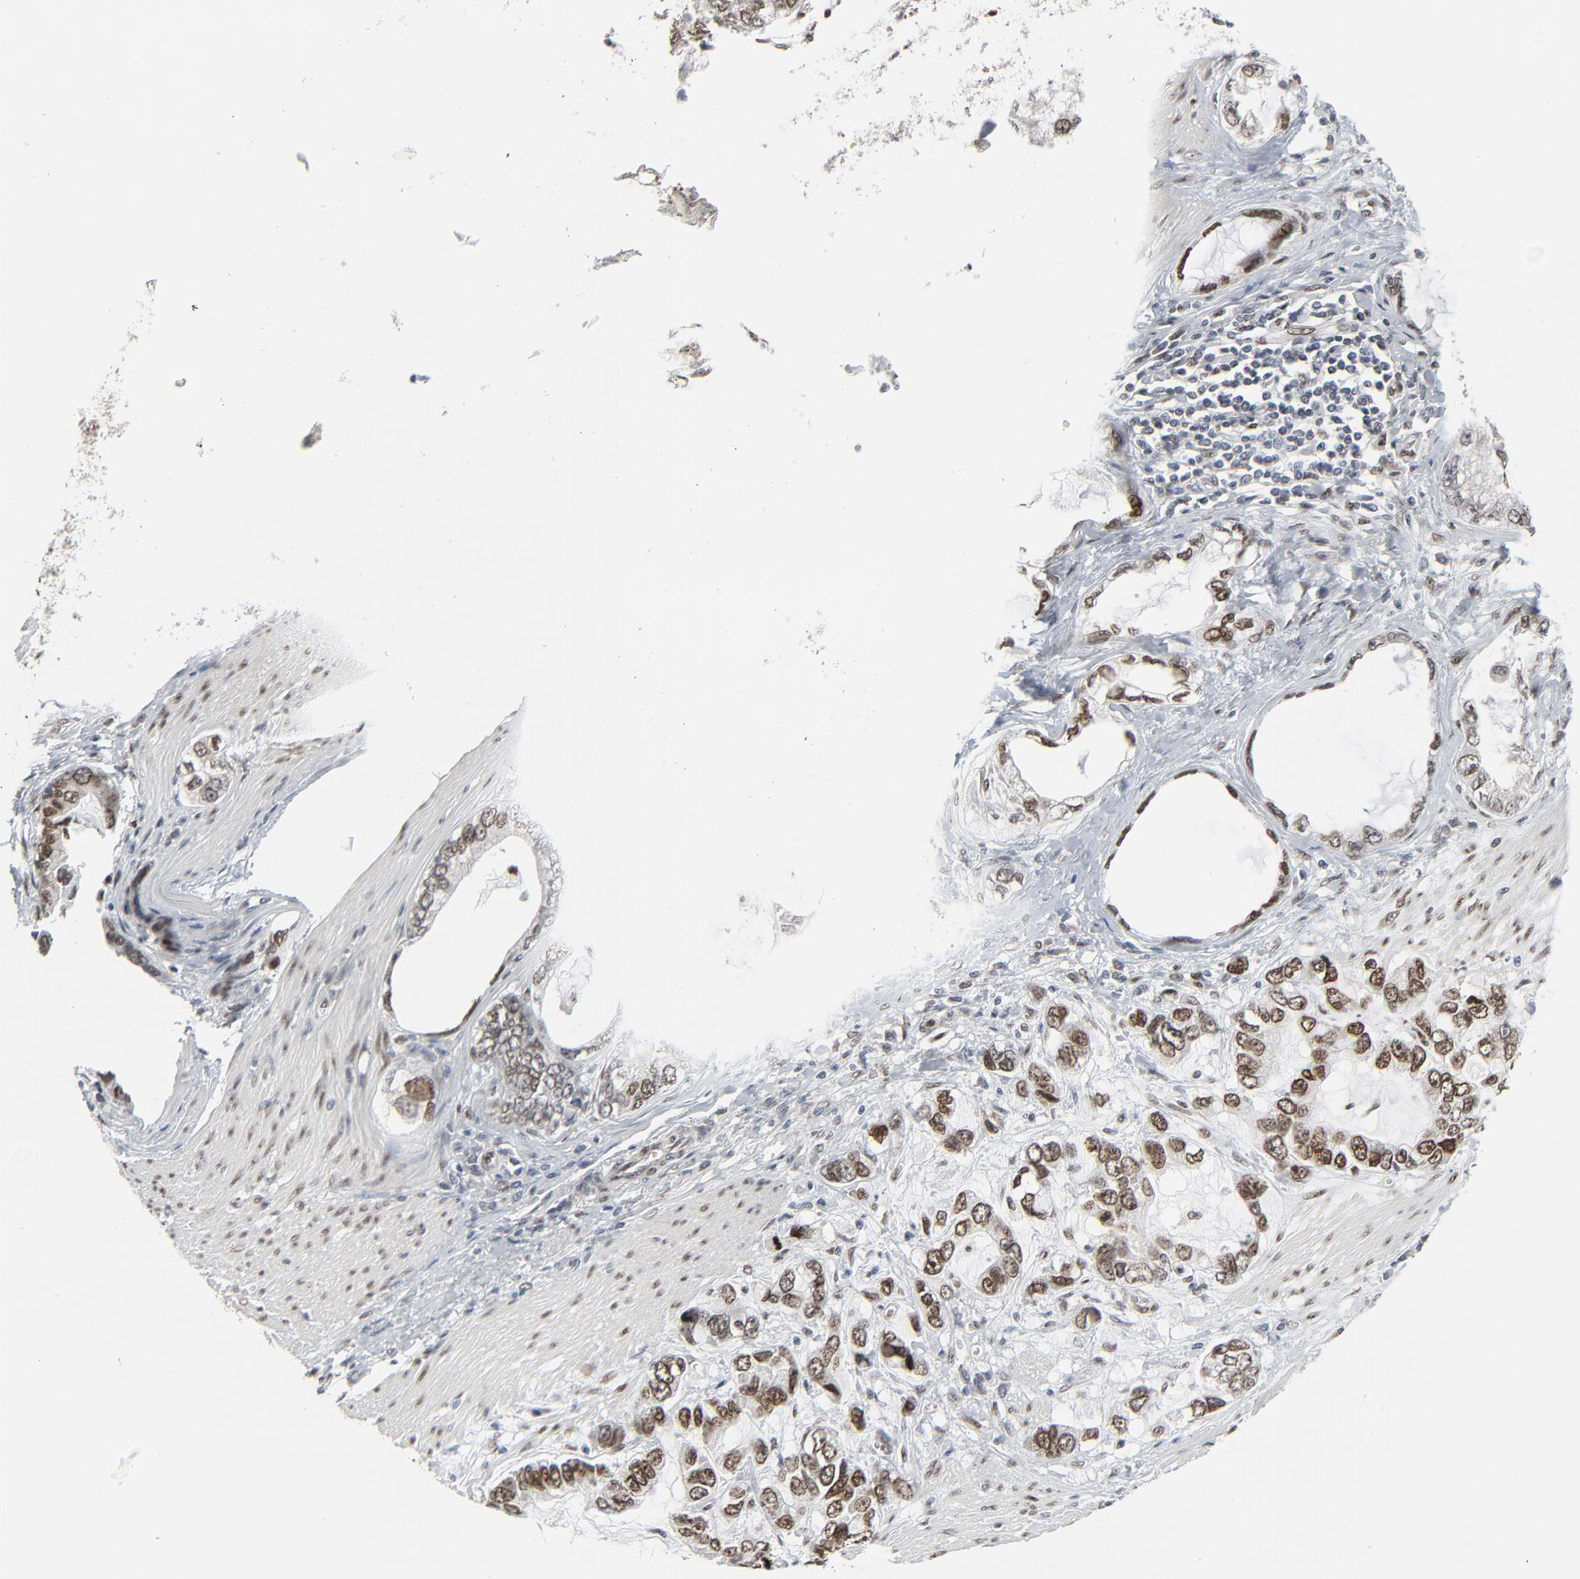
{"staining": {"intensity": "strong", "quantity": ">75%", "location": "nuclear"}, "tissue": "stomach cancer", "cell_type": "Tumor cells", "image_type": "cancer", "snomed": [{"axis": "morphology", "description": "Adenocarcinoma, NOS"}, {"axis": "topography", "description": "Stomach, lower"}], "caption": "Immunohistochemistry micrograph of human adenocarcinoma (stomach) stained for a protein (brown), which demonstrates high levels of strong nuclear positivity in approximately >75% of tumor cells.", "gene": "CUX1", "patient": {"sex": "female", "age": 93}}